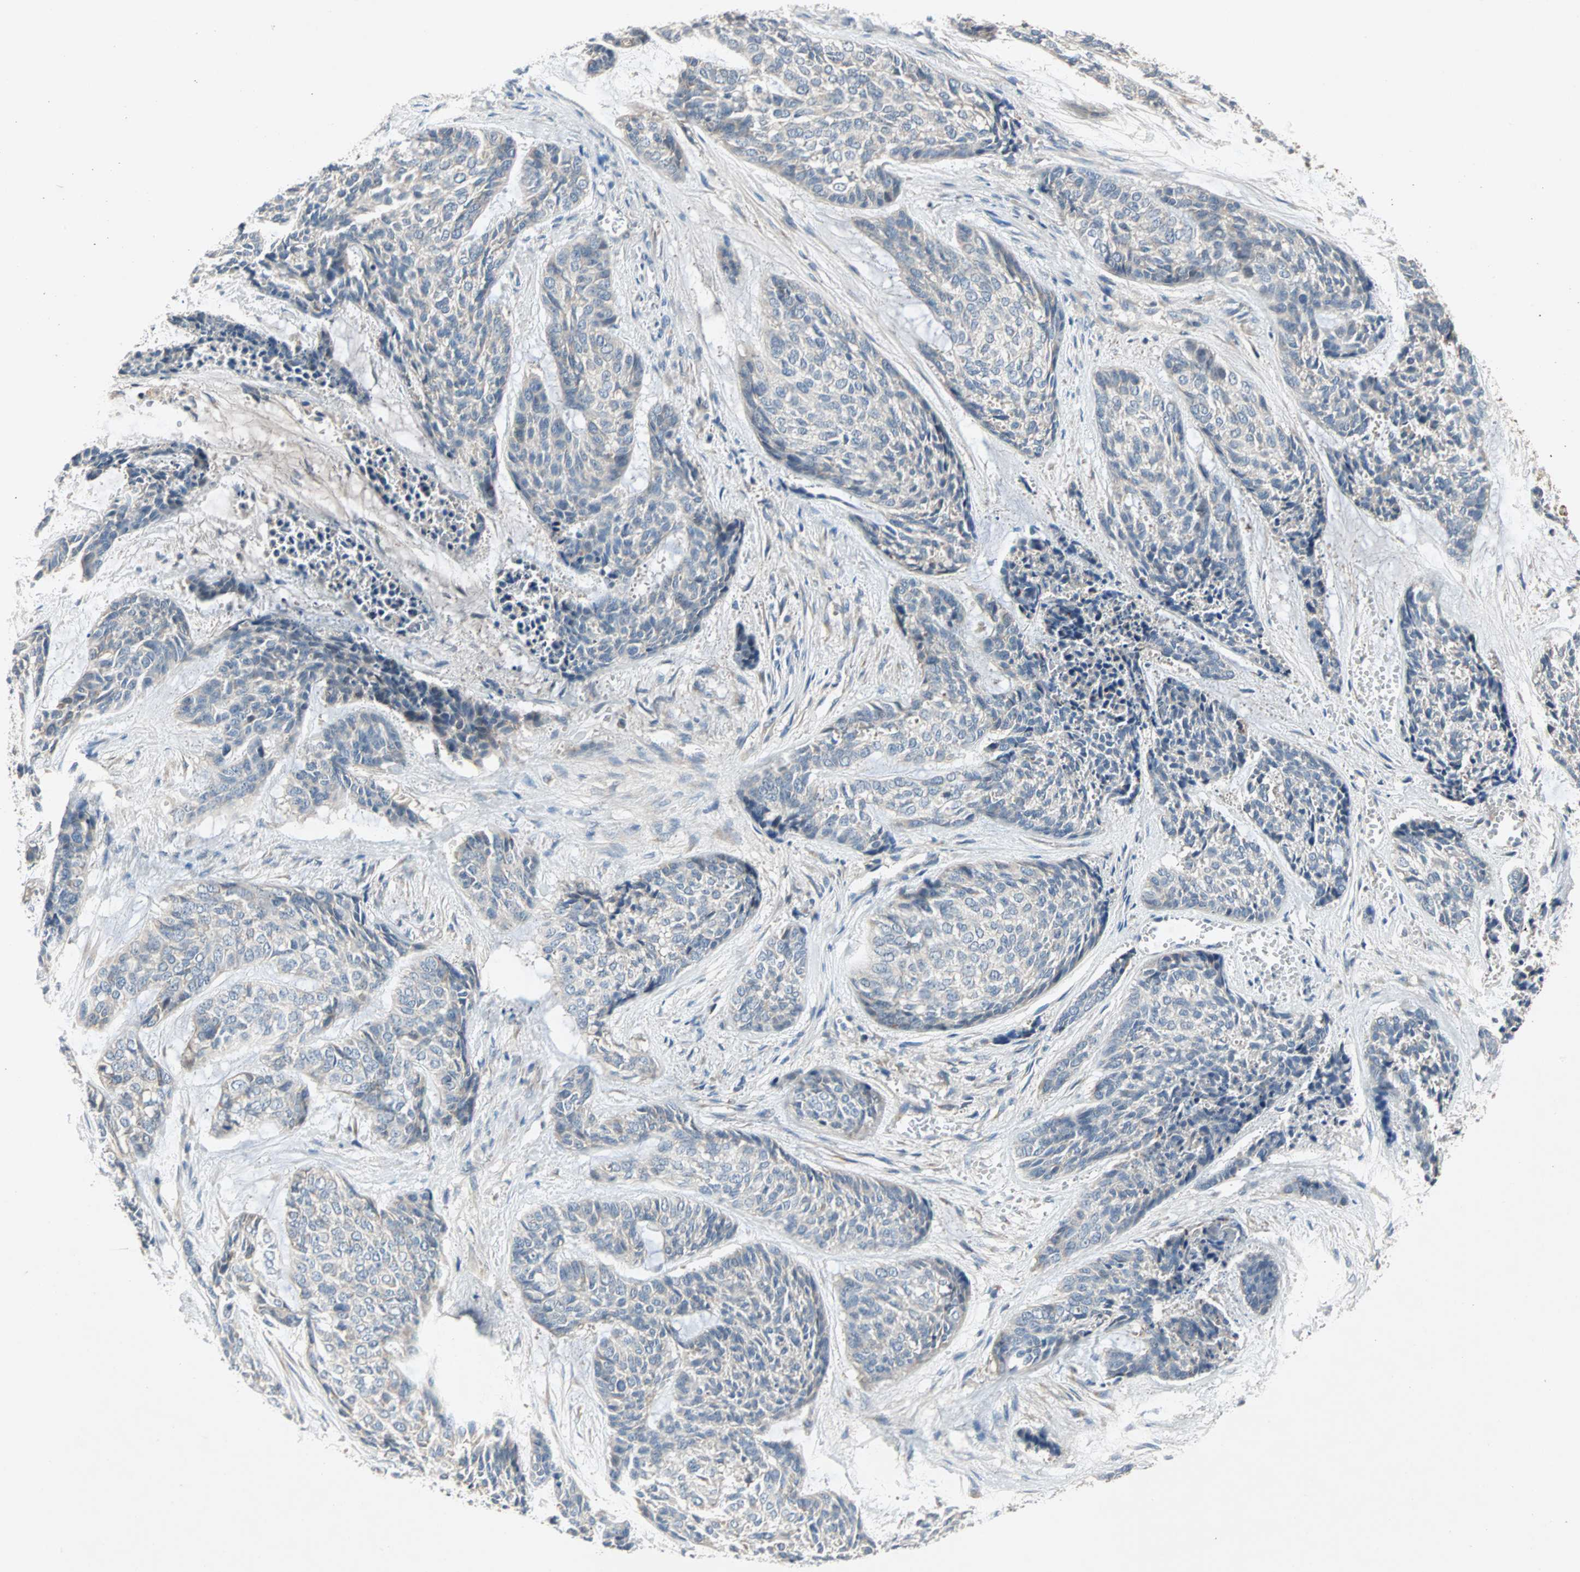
{"staining": {"intensity": "negative", "quantity": "none", "location": "none"}, "tissue": "skin cancer", "cell_type": "Tumor cells", "image_type": "cancer", "snomed": [{"axis": "morphology", "description": "Basal cell carcinoma"}, {"axis": "topography", "description": "Skin"}], "caption": "Skin cancer stained for a protein using IHC exhibits no staining tumor cells.", "gene": "MAP4K1", "patient": {"sex": "female", "age": 64}}